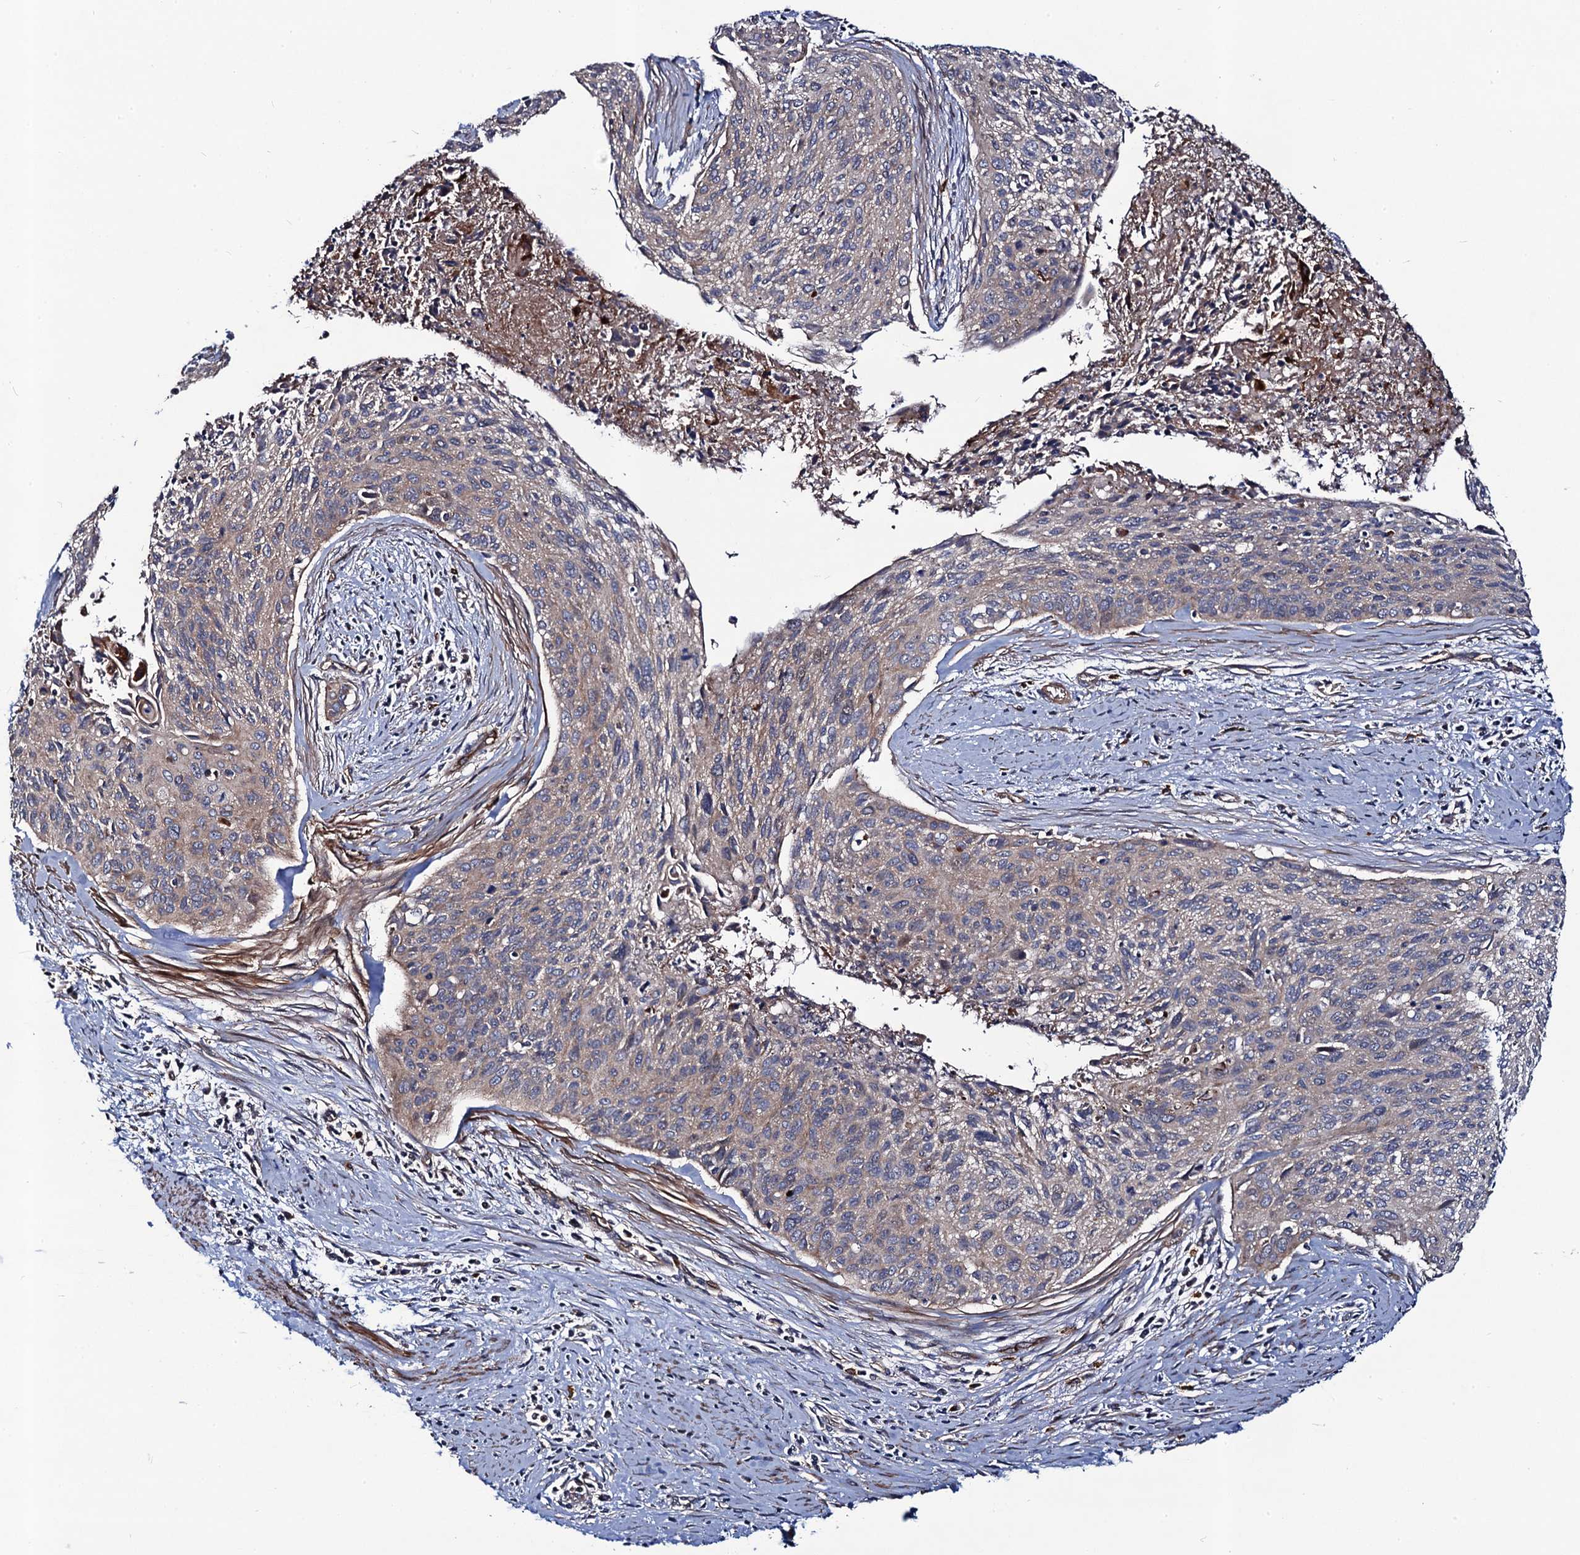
{"staining": {"intensity": "weak", "quantity": "<25%", "location": "cytoplasmic/membranous"}, "tissue": "cervical cancer", "cell_type": "Tumor cells", "image_type": "cancer", "snomed": [{"axis": "morphology", "description": "Squamous cell carcinoma, NOS"}, {"axis": "topography", "description": "Cervix"}], "caption": "DAB immunohistochemical staining of human cervical cancer exhibits no significant staining in tumor cells.", "gene": "KXD1", "patient": {"sex": "female", "age": 55}}